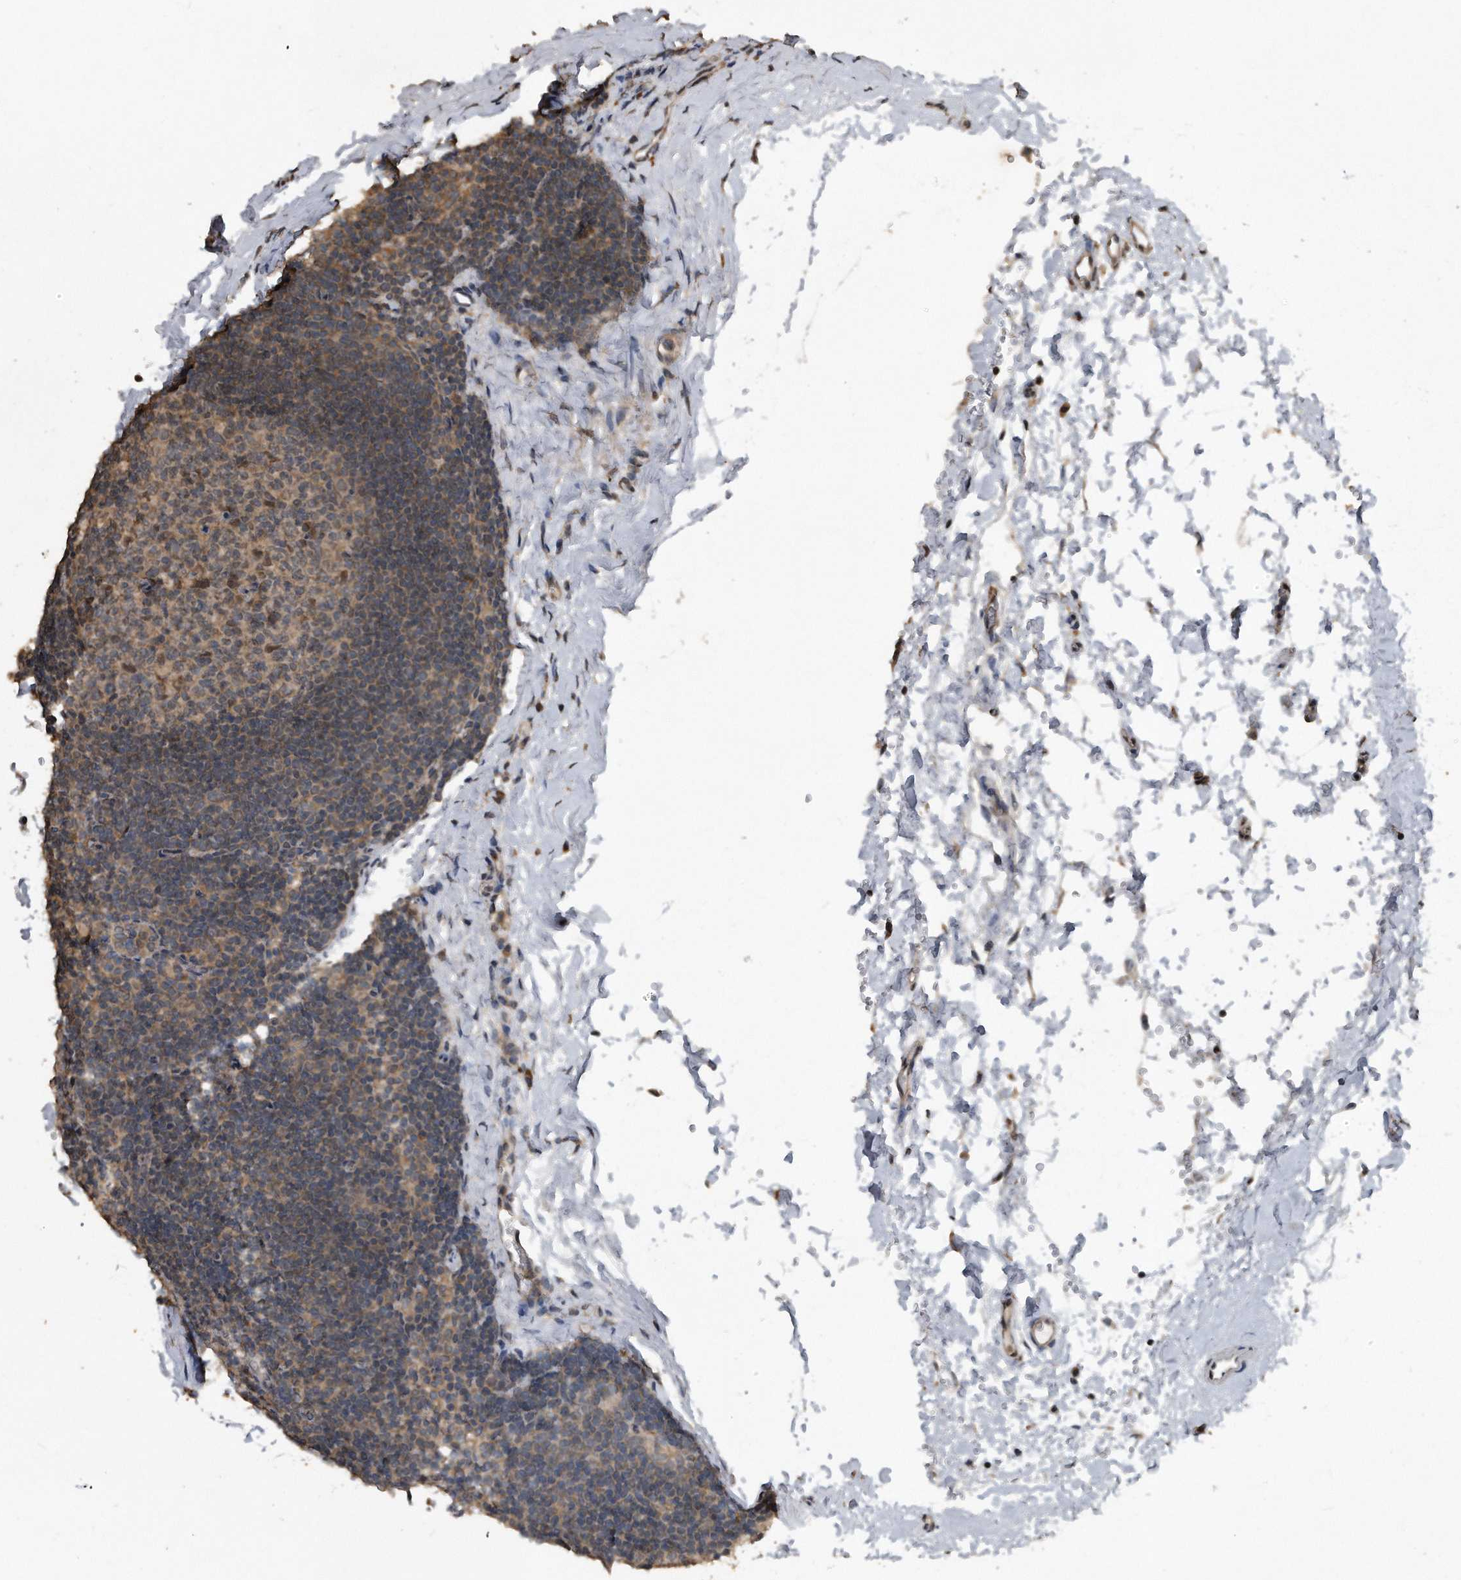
{"staining": {"intensity": "weak", "quantity": "25%-75%", "location": "cytoplasmic/membranous"}, "tissue": "lymph node", "cell_type": "Germinal center cells", "image_type": "normal", "snomed": [{"axis": "morphology", "description": "Normal tissue, NOS"}, {"axis": "topography", "description": "Lymph node"}], "caption": "An immunohistochemistry image of benign tissue is shown. Protein staining in brown shows weak cytoplasmic/membranous positivity in lymph node within germinal center cells. The staining was performed using DAB to visualize the protein expression in brown, while the nuclei were stained in blue with hematoxylin (Magnification: 20x).", "gene": "CRYZL1", "patient": {"sex": "female", "age": 22}}